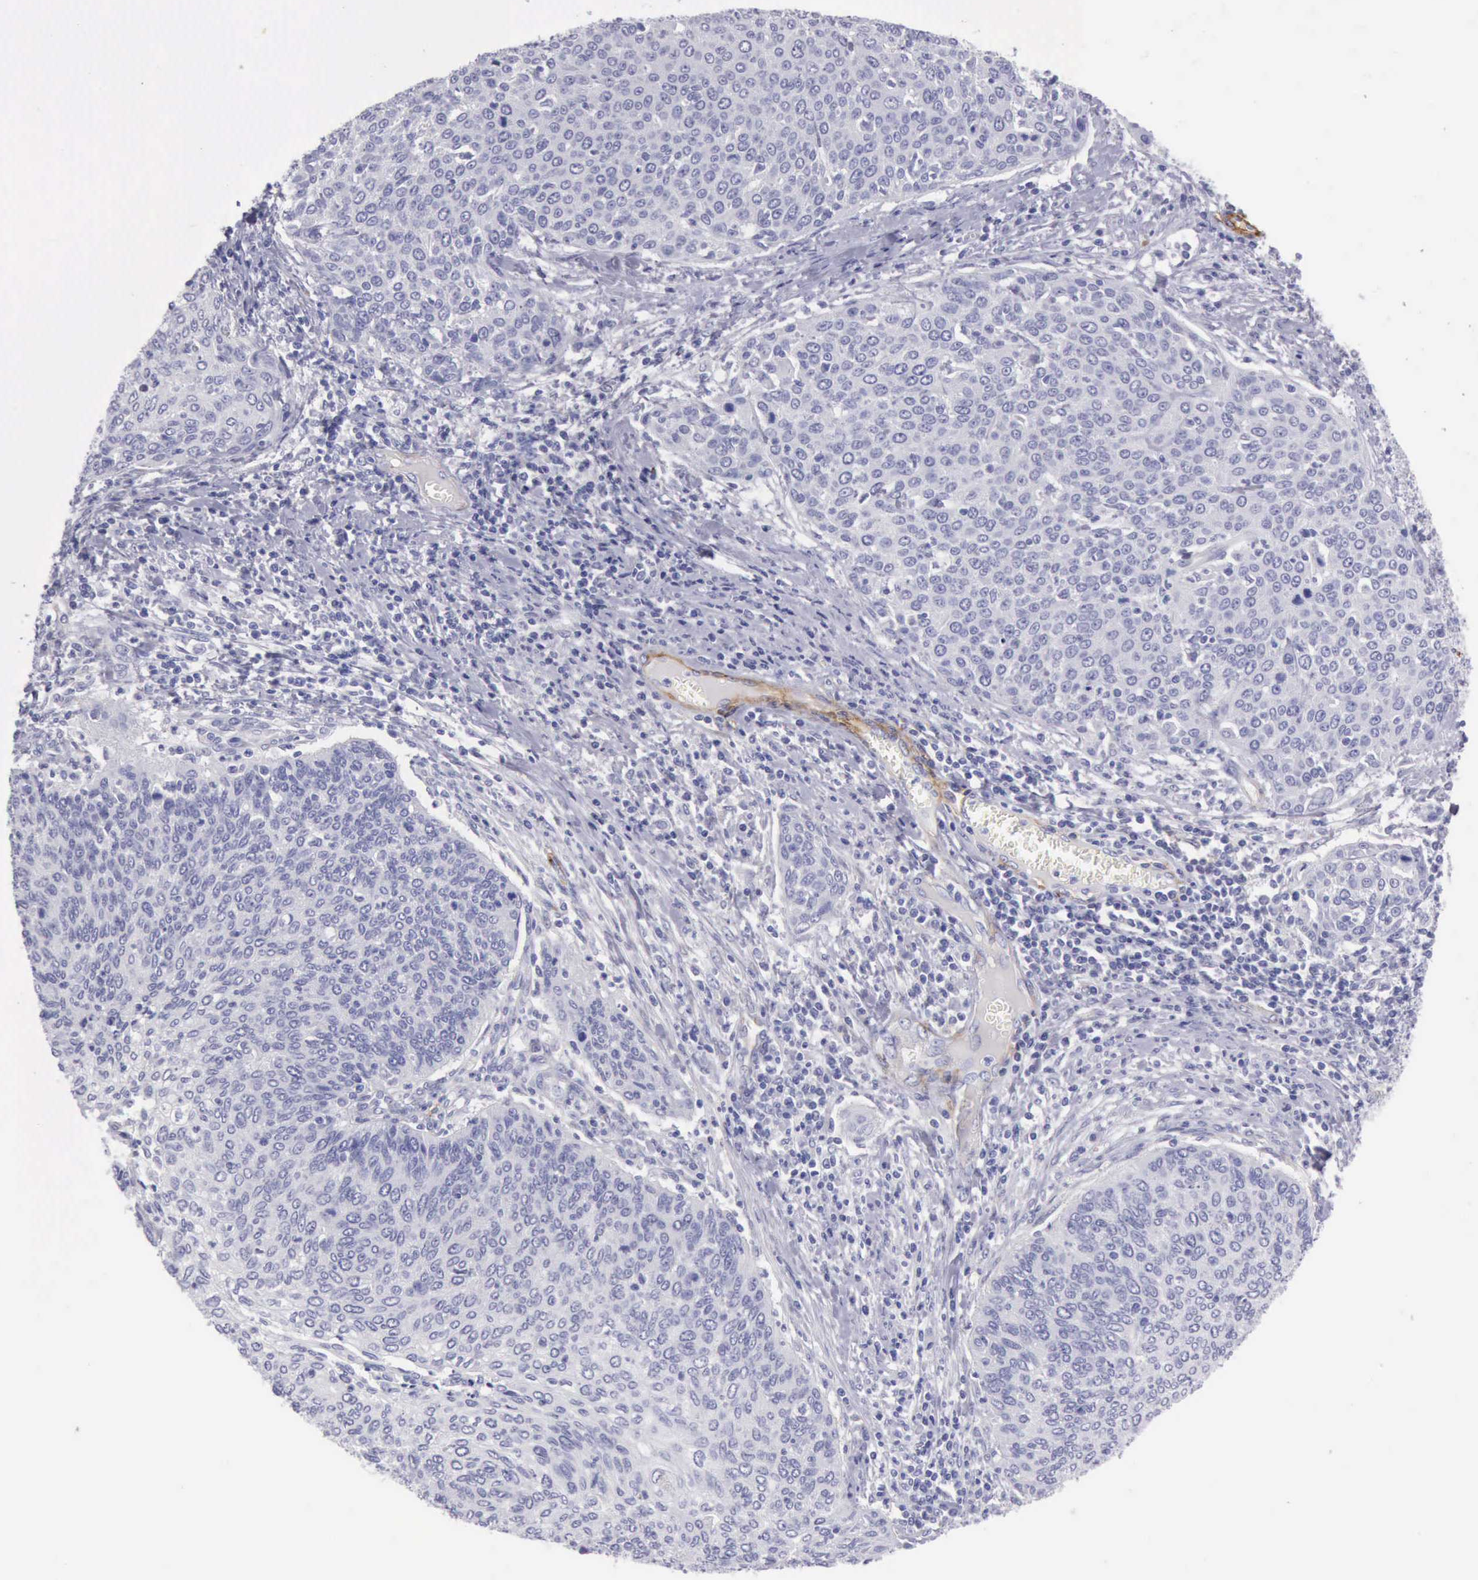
{"staining": {"intensity": "negative", "quantity": "none", "location": "none"}, "tissue": "cervical cancer", "cell_type": "Tumor cells", "image_type": "cancer", "snomed": [{"axis": "morphology", "description": "Squamous cell carcinoma, NOS"}, {"axis": "topography", "description": "Cervix"}], "caption": "This is an immunohistochemistry image of cervical cancer. There is no positivity in tumor cells.", "gene": "AOC3", "patient": {"sex": "female", "age": 38}}